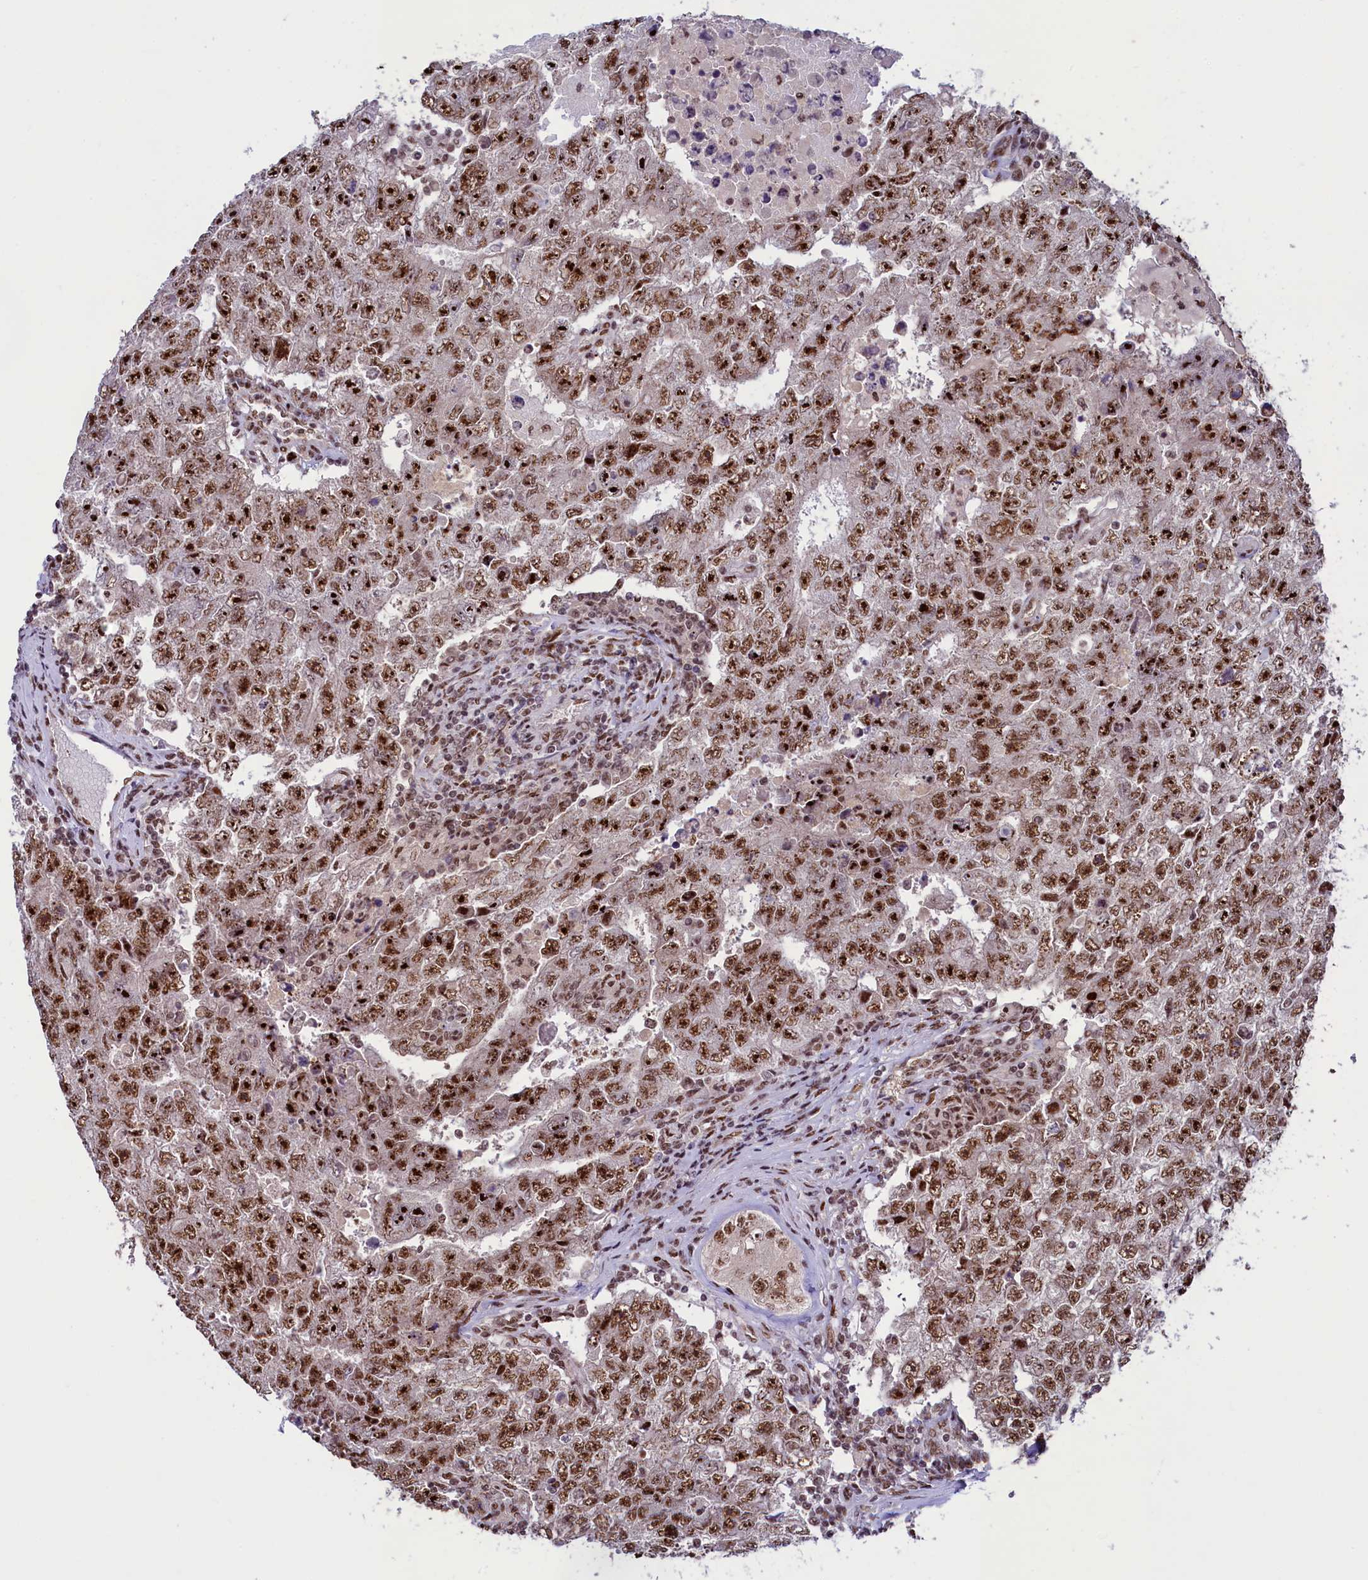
{"staining": {"intensity": "moderate", "quantity": ">75%", "location": "nuclear"}, "tissue": "testis cancer", "cell_type": "Tumor cells", "image_type": "cancer", "snomed": [{"axis": "morphology", "description": "Carcinoma, Embryonal, NOS"}, {"axis": "topography", "description": "Testis"}], "caption": "Protein analysis of embryonal carcinoma (testis) tissue demonstrates moderate nuclear positivity in about >75% of tumor cells. The staining was performed using DAB (3,3'-diaminobenzidine), with brown indicating positive protein expression. Nuclei are stained blue with hematoxylin.", "gene": "ANKS3", "patient": {"sex": "male", "age": 17}}